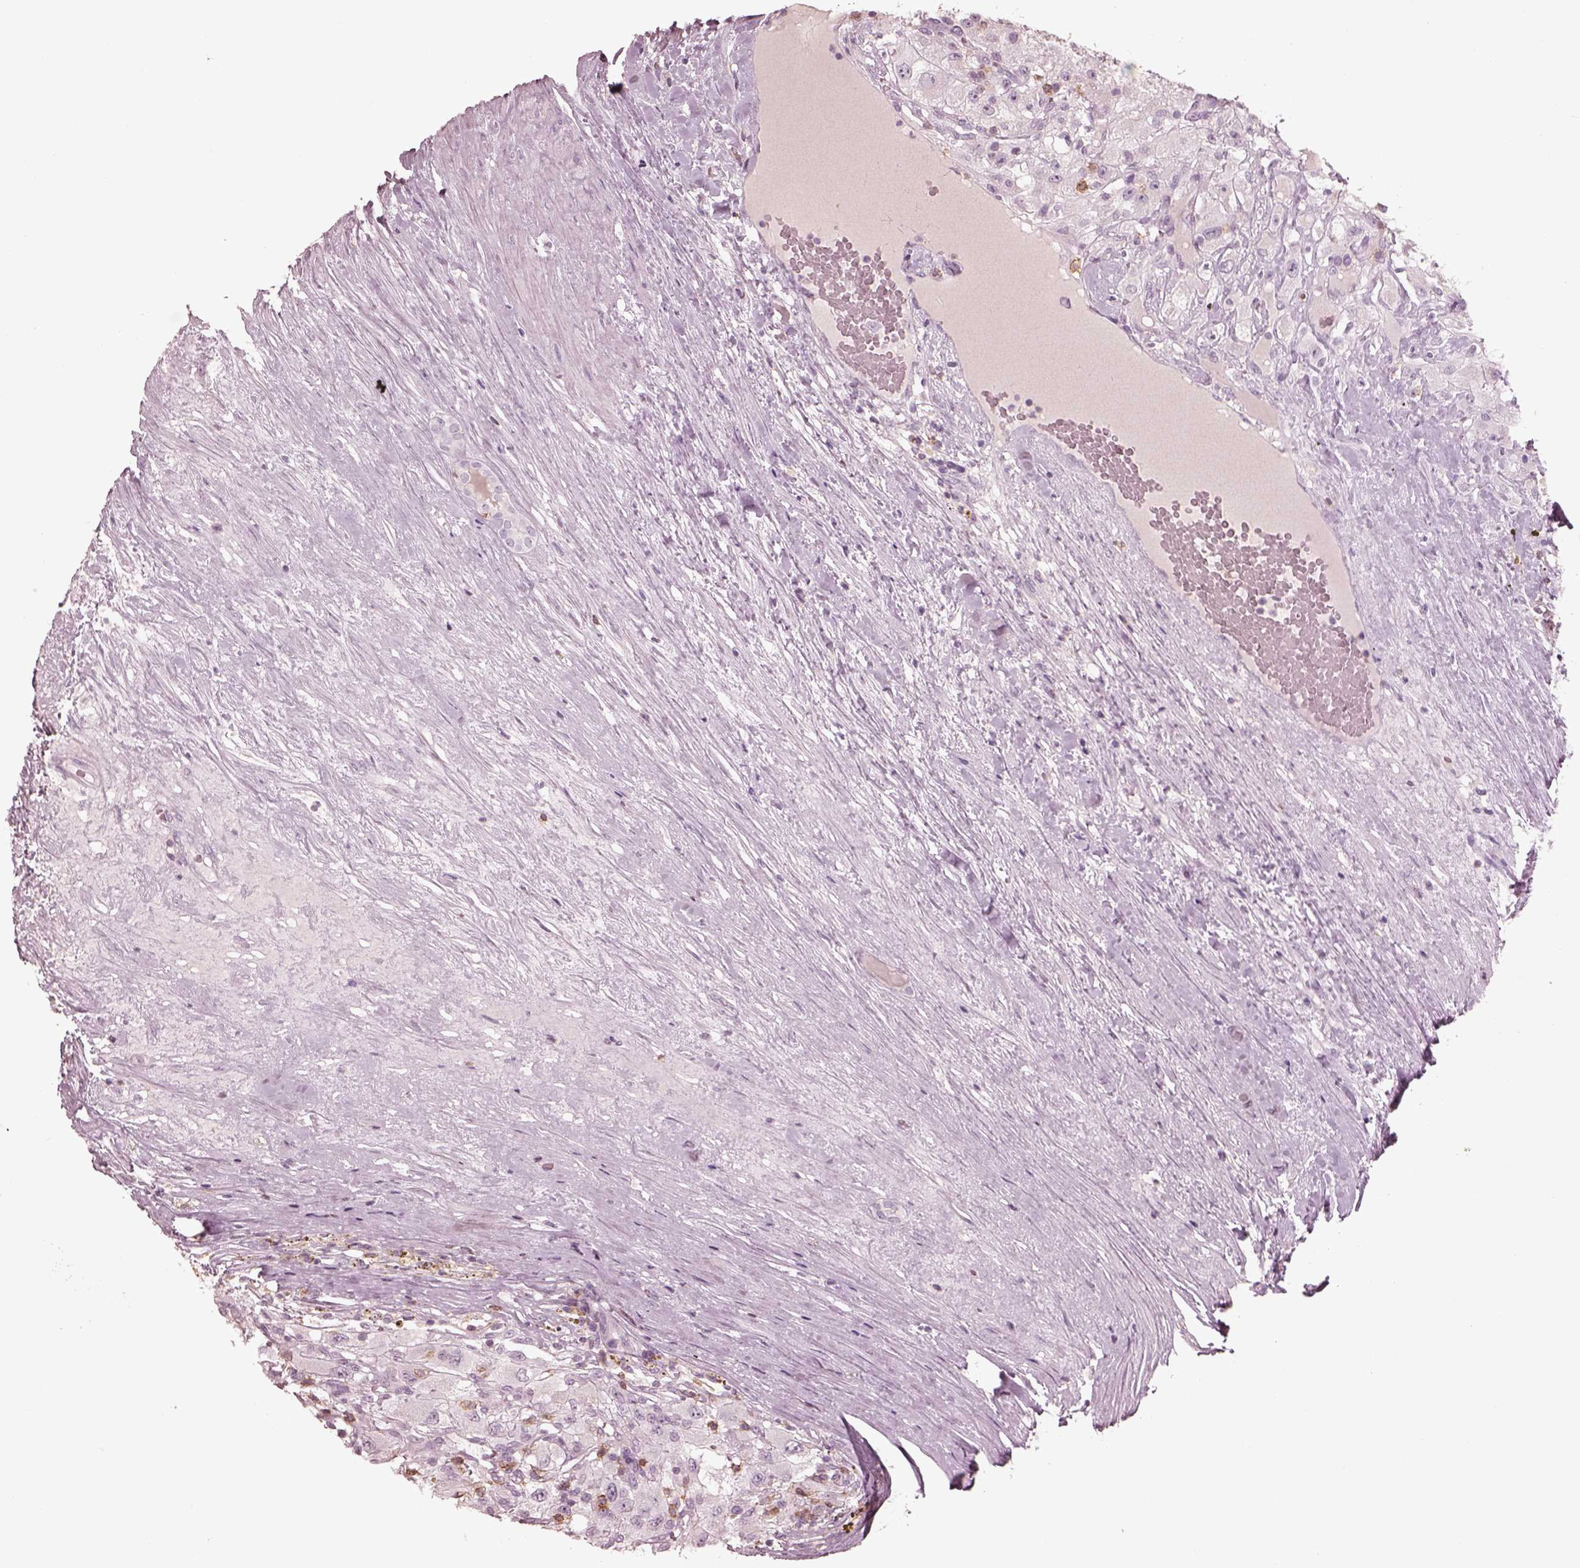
{"staining": {"intensity": "negative", "quantity": "none", "location": "none"}, "tissue": "renal cancer", "cell_type": "Tumor cells", "image_type": "cancer", "snomed": [{"axis": "morphology", "description": "Adenocarcinoma, NOS"}, {"axis": "topography", "description": "Kidney"}], "caption": "The image reveals no staining of tumor cells in renal cancer.", "gene": "PDCD1", "patient": {"sex": "female", "age": 67}}